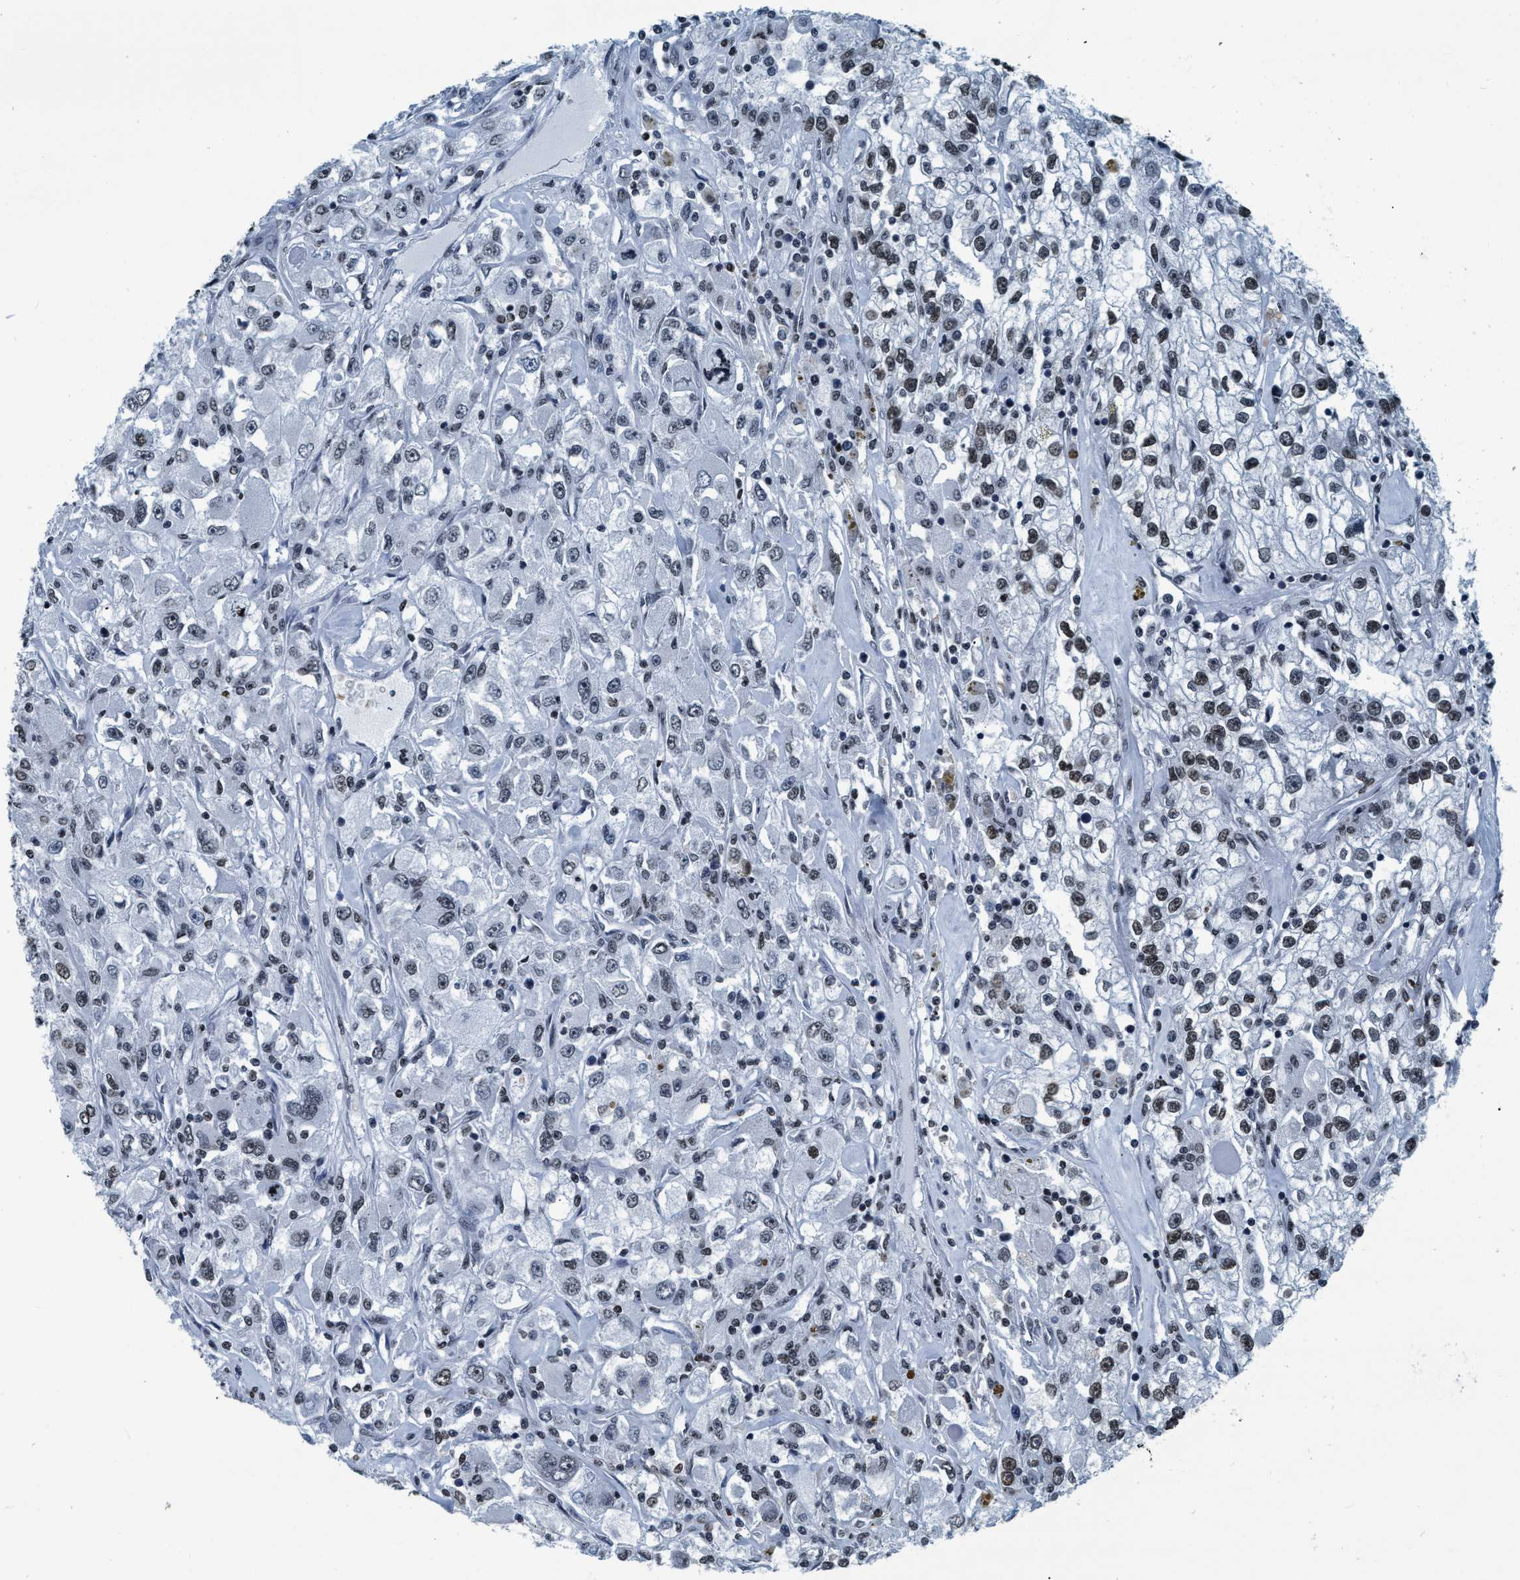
{"staining": {"intensity": "weak", "quantity": ">75%", "location": "nuclear"}, "tissue": "renal cancer", "cell_type": "Tumor cells", "image_type": "cancer", "snomed": [{"axis": "morphology", "description": "Adenocarcinoma, NOS"}, {"axis": "topography", "description": "Kidney"}], "caption": "Renal cancer (adenocarcinoma) stained with DAB (3,3'-diaminobenzidine) immunohistochemistry (IHC) reveals low levels of weak nuclear staining in about >75% of tumor cells.", "gene": "CCNE2", "patient": {"sex": "female", "age": 52}}